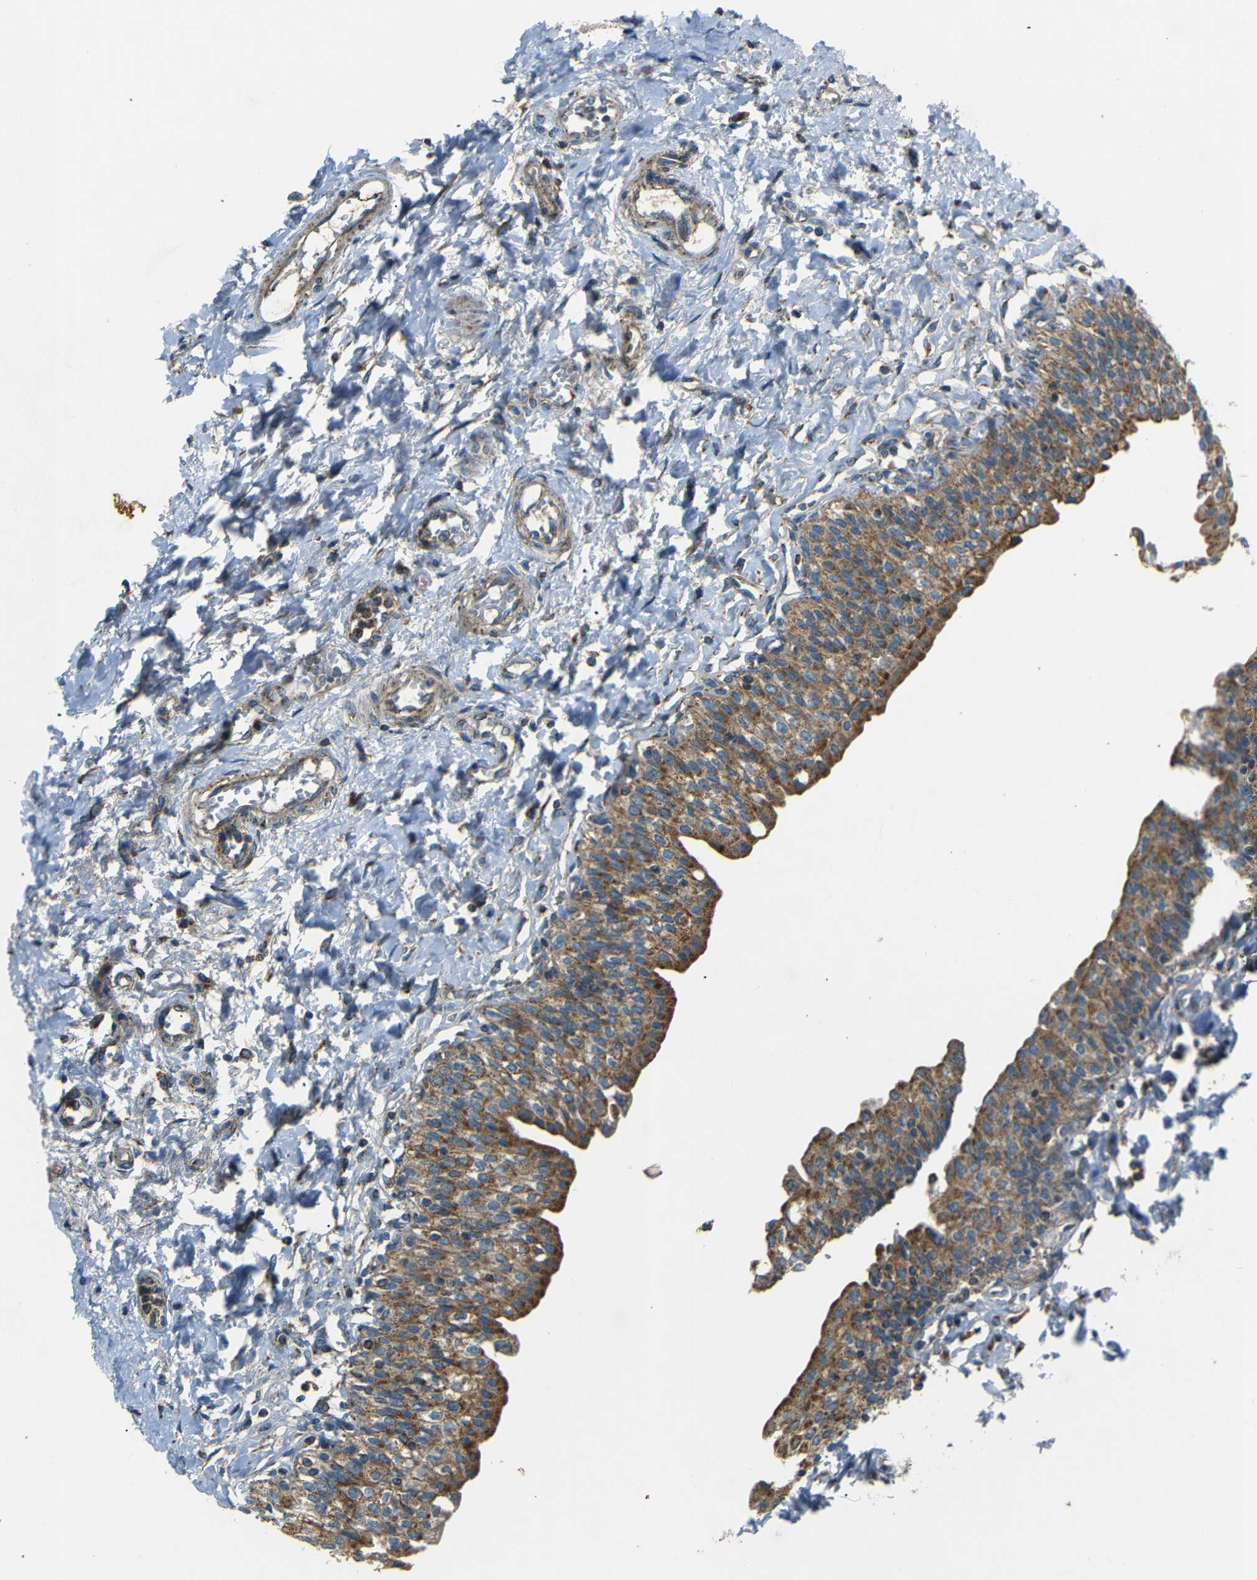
{"staining": {"intensity": "moderate", "quantity": ">75%", "location": "cytoplasmic/membranous"}, "tissue": "urinary bladder", "cell_type": "Urothelial cells", "image_type": "normal", "snomed": [{"axis": "morphology", "description": "Normal tissue, NOS"}, {"axis": "topography", "description": "Urinary bladder"}], "caption": "Protein staining of benign urinary bladder shows moderate cytoplasmic/membranous positivity in about >75% of urothelial cells.", "gene": "NETO2", "patient": {"sex": "male", "age": 55}}